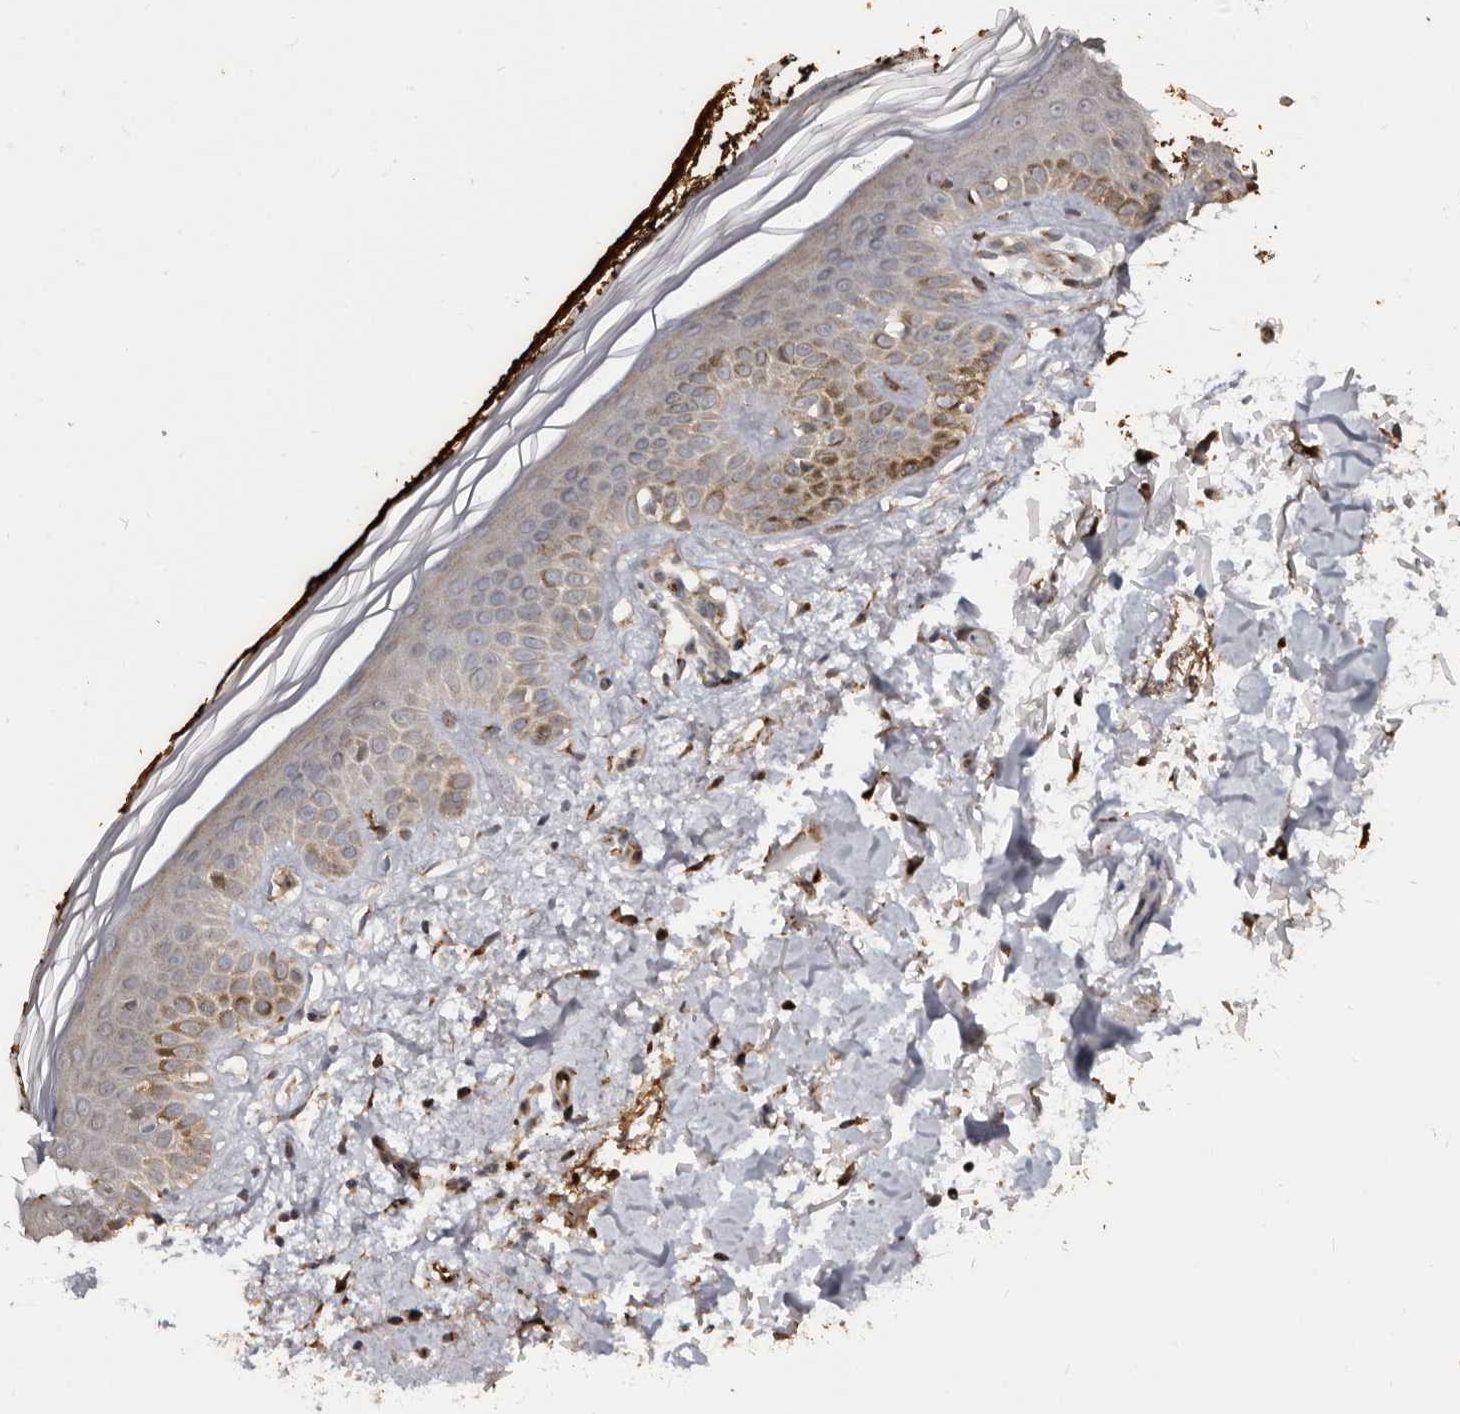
{"staining": {"intensity": "strong", "quantity": ">75%", "location": "cytoplasmic/membranous"}, "tissue": "skin", "cell_type": "Fibroblasts", "image_type": "normal", "snomed": [{"axis": "morphology", "description": "Normal tissue, NOS"}, {"axis": "topography", "description": "Skin"}], "caption": "A micrograph showing strong cytoplasmic/membranous expression in about >75% of fibroblasts in benign skin, as visualized by brown immunohistochemical staining.", "gene": "ENTREP1", "patient": {"sex": "female", "age": 64}}